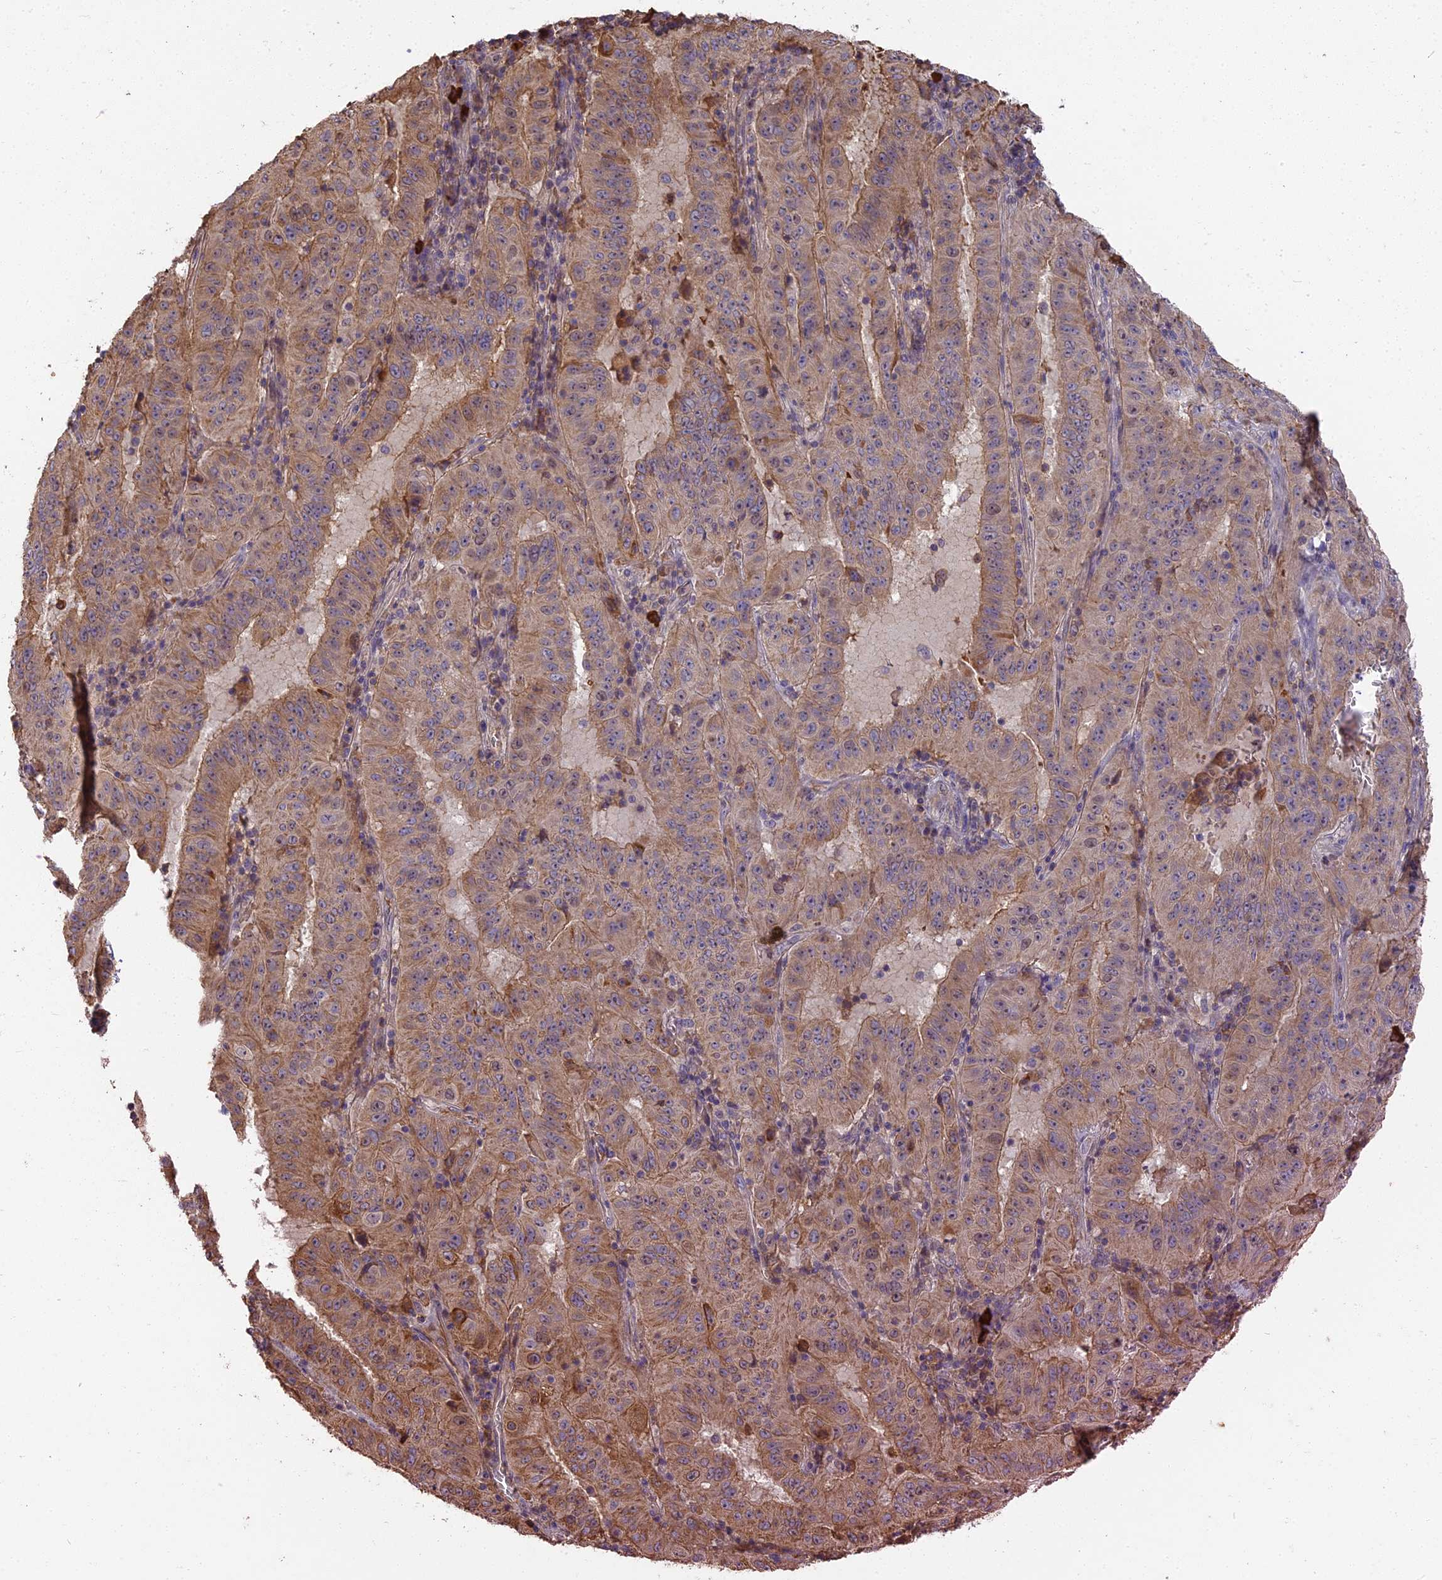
{"staining": {"intensity": "moderate", "quantity": ">75%", "location": "cytoplasmic/membranous"}, "tissue": "pancreatic cancer", "cell_type": "Tumor cells", "image_type": "cancer", "snomed": [{"axis": "morphology", "description": "Adenocarcinoma, NOS"}, {"axis": "topography", "description": "Pancreas"}], "caption": "This is an image of immunohistochemistry (IHC) staining of adenocarcinoma (pancreatic), which shows moderate positivity in the cytoplasmic/membranous of tumor cells.", "gene": "ERMAP", "patient": {"sex": "male", "age": 63}}